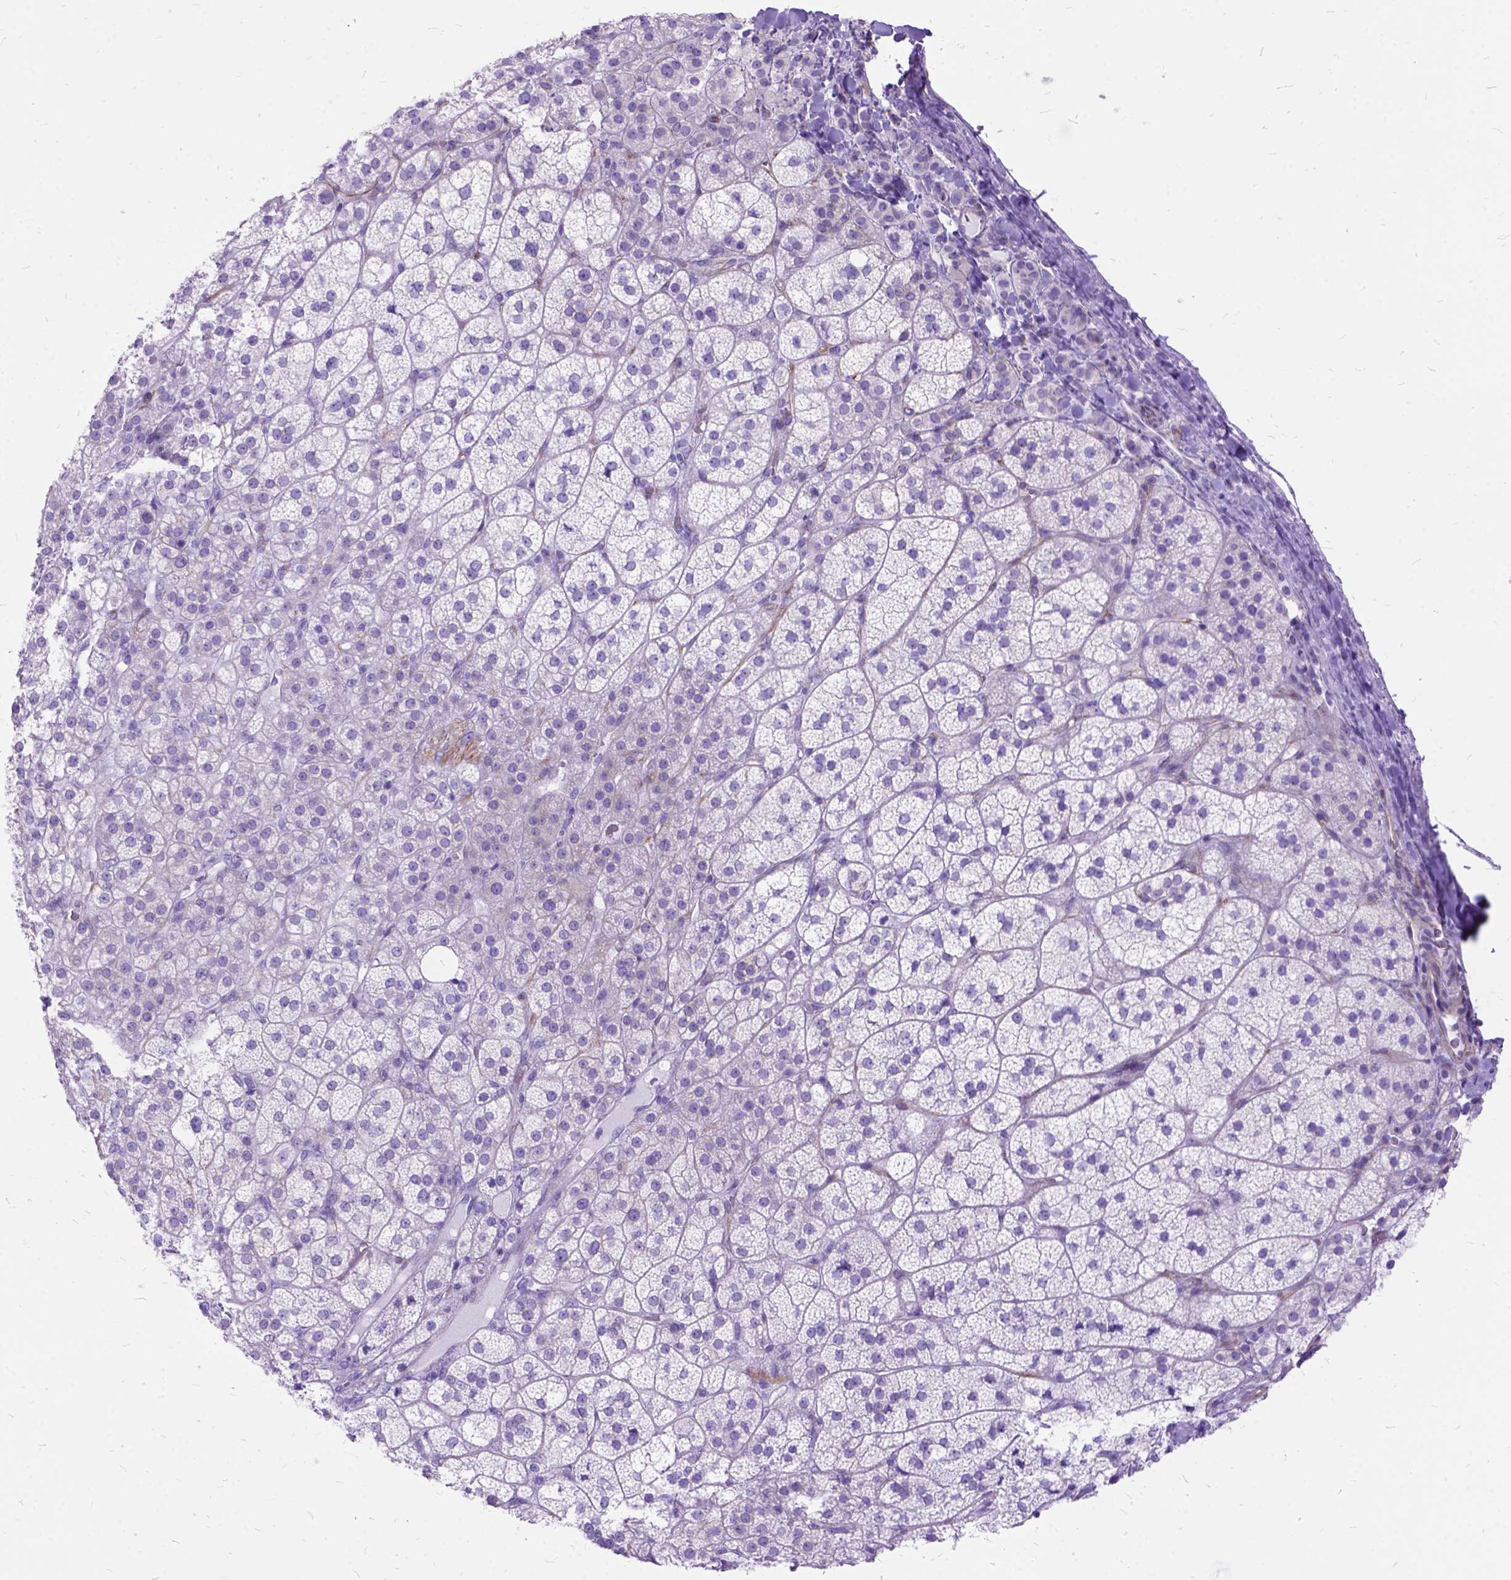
{"staining": {"intensity": "negative", "quantity": "none", "location": "none"}, "tissue": "adrenal gland", "cell_type": "Glandular cells", "image_type": "normal", "snomed": [{"axis": "morphology", "description": "Normal tissue, NOS"}, {"axis": "topography", "description": "Adrenal gland"}], "caption": "The immunohistochemistry image has no significant positivity in glandular cells of adrenal gland.", "gene": "DNAH2", "patient": {"sex": "female", "age": 60}}